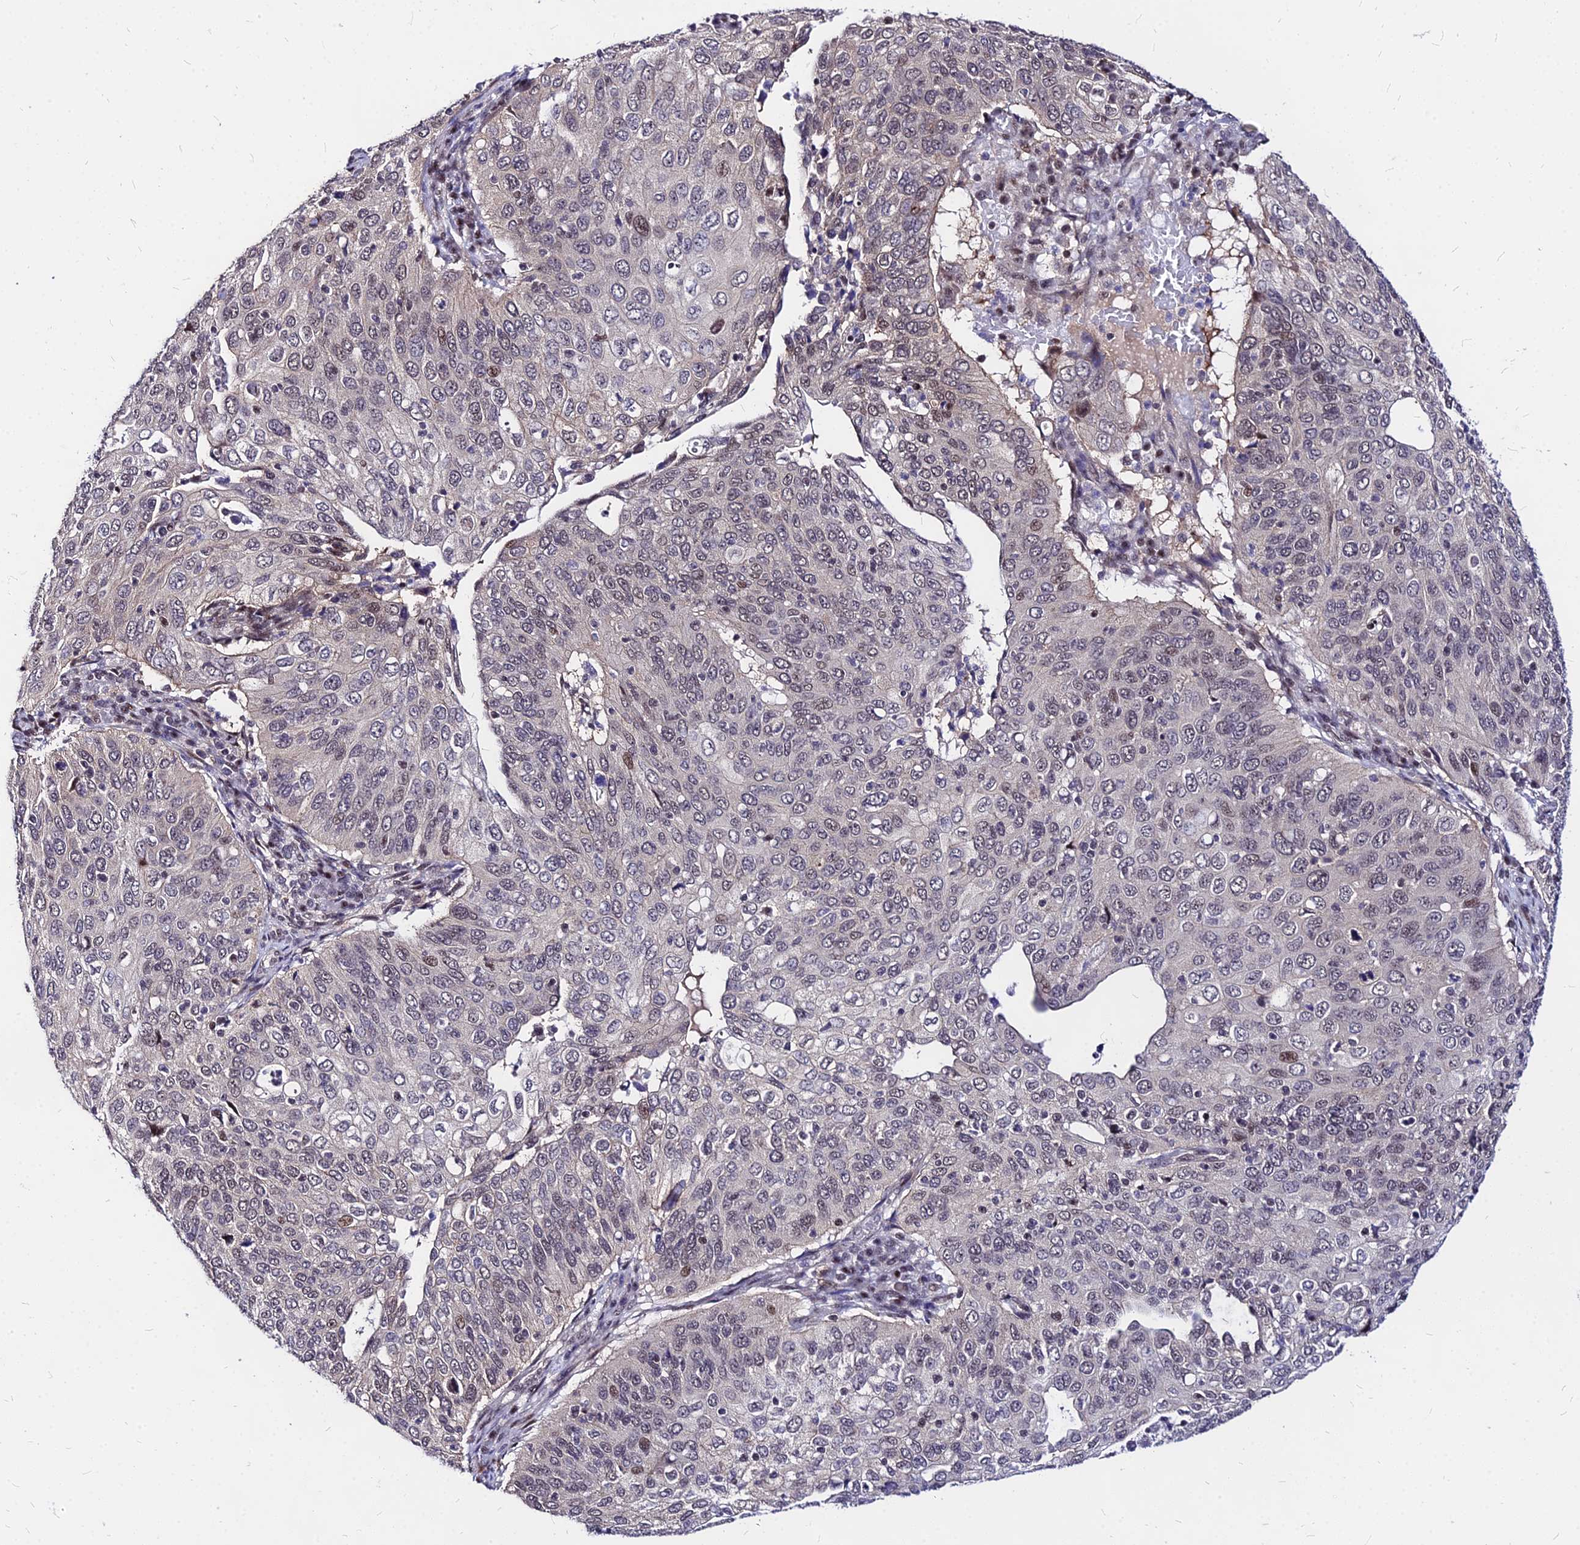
{"staining": {"intensity": "negative", "quantity": "none", "location": "none"}, "tissue": "cervical cancer", "cell_type": "Tumor cells", "image_type": "cancer", "snomed": [{"axis": "morphology", "description": "Squamous cell carcinoma, NOS"}, {"axis": "topography", "description": "Cervix"}], "caption": "The micrograph demonstrates no significant staining in tumor cells of squamous cell carcinoma (cervical).", "gene": "DDX55", "patient": {"sex": "female", "age": 36}}